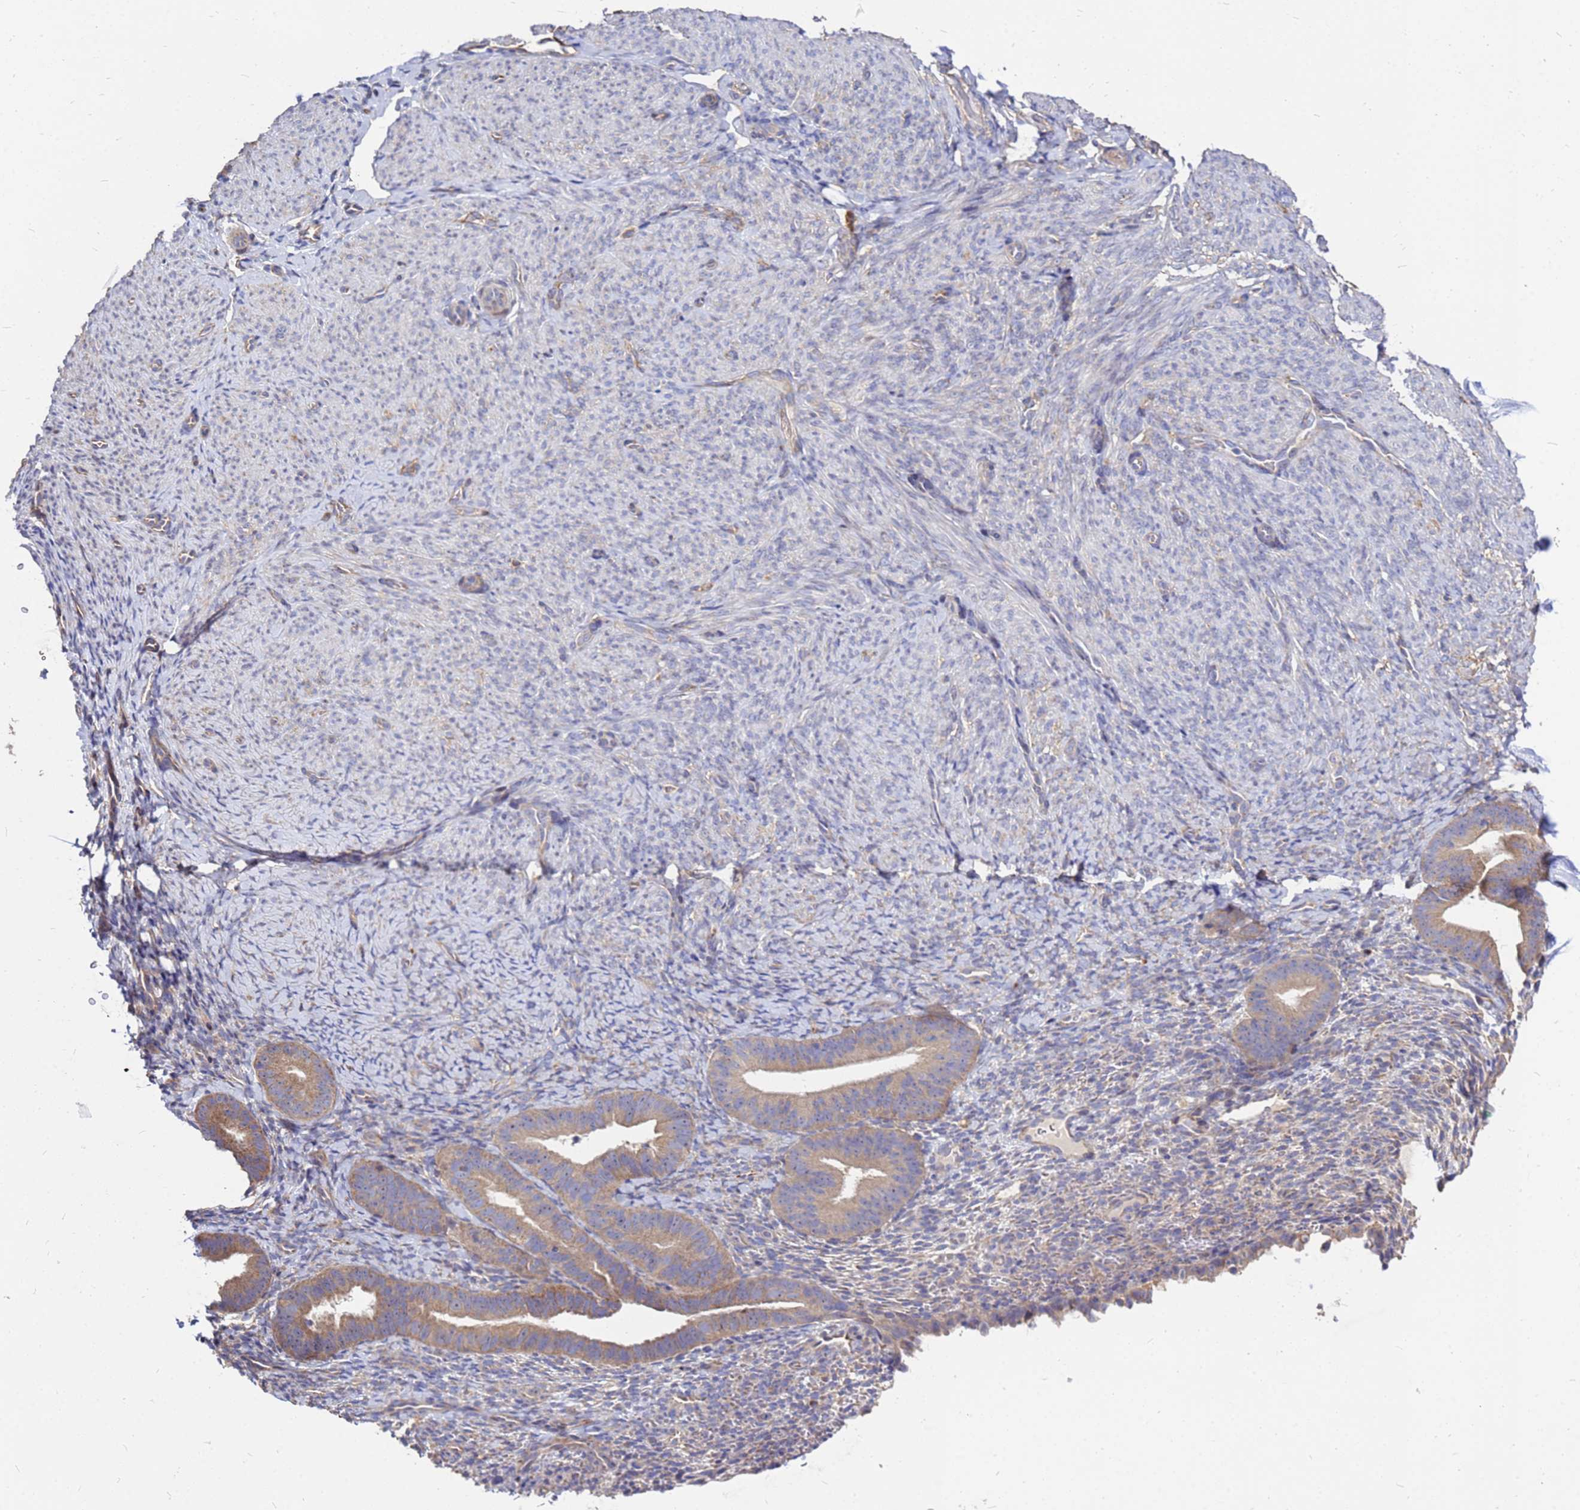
{"staining": {"intensity": "weak", "quantity": "<25%", "location": "cytoplasmic/membranous"}, "tissue": "endometrium", "cell_type": "Cells in endometrial stroma", "image_type": "normal", "snomed": [{"axis": "morphology", "description": "Normal tissue, NOS"}, {"axis": "topography", "description": "Endometrium"}], "caption": "IHC of unremarkable human endometrium reveals no staining in cells in endometrial stroma.", "gene": "MOB2", "patient": {"sex": "female", "age": 65}}